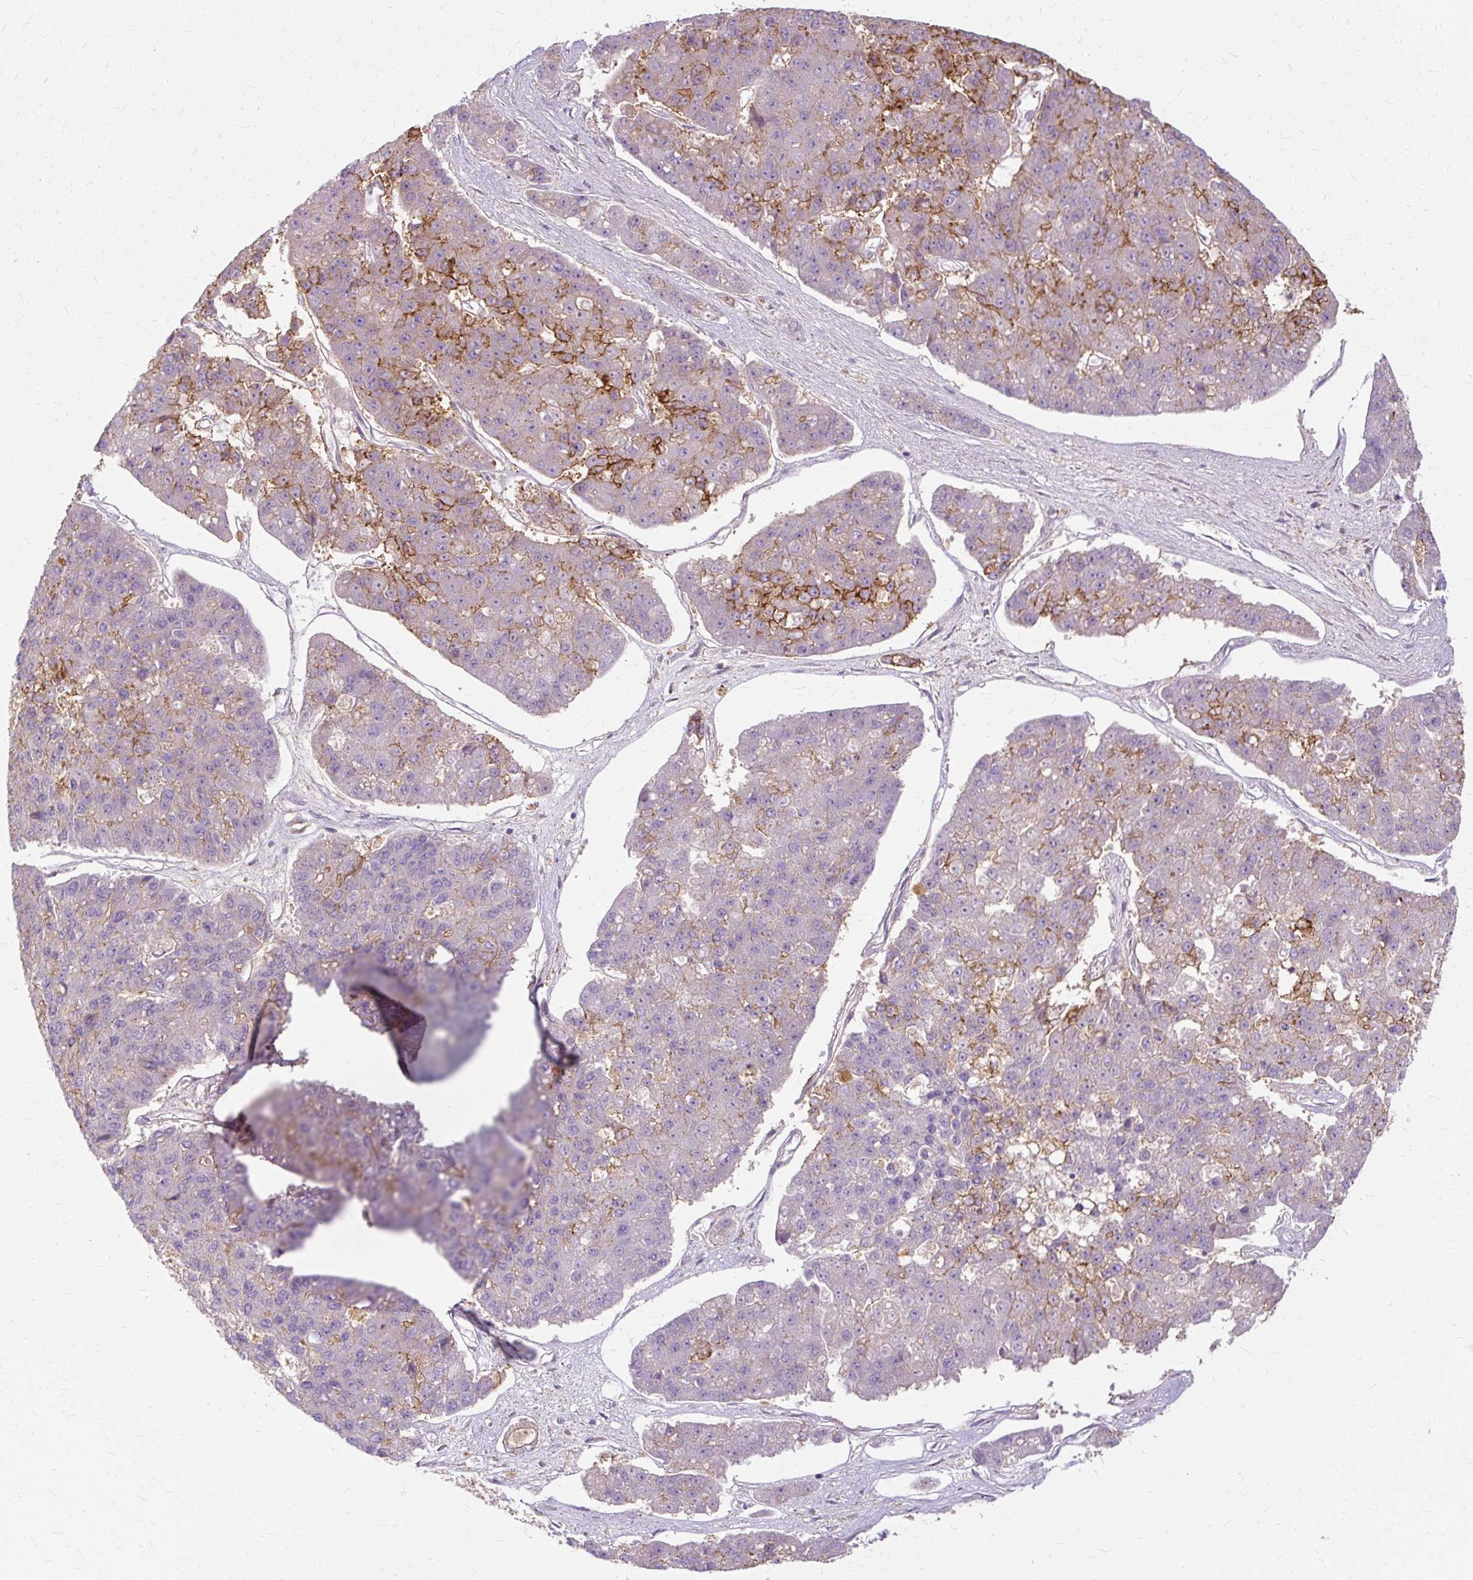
{"staining": {"intensity": "moderate", "quantity": "25%-75%", "location": "cytoplasmic/membranous"}, "tissue": "pancreatic cancer", "cell_type": "Tumor cells", "image_type": "cancer", "snomed": [{"axis": "morphology", "description": "Adenocarcinoma, NOS"}, {"axis": "topography", "description": "Pancreas"}], "caption": "Human pancreatic cancer (adenocarcinoma) stained for a protein (brown) demonstrates moderate cytoplasmic/membranous positive positivity in approximately 25%-75% of tumor cells.", "gene": "TSPAN8", "patient": {"sex": "male", "age": 50}}